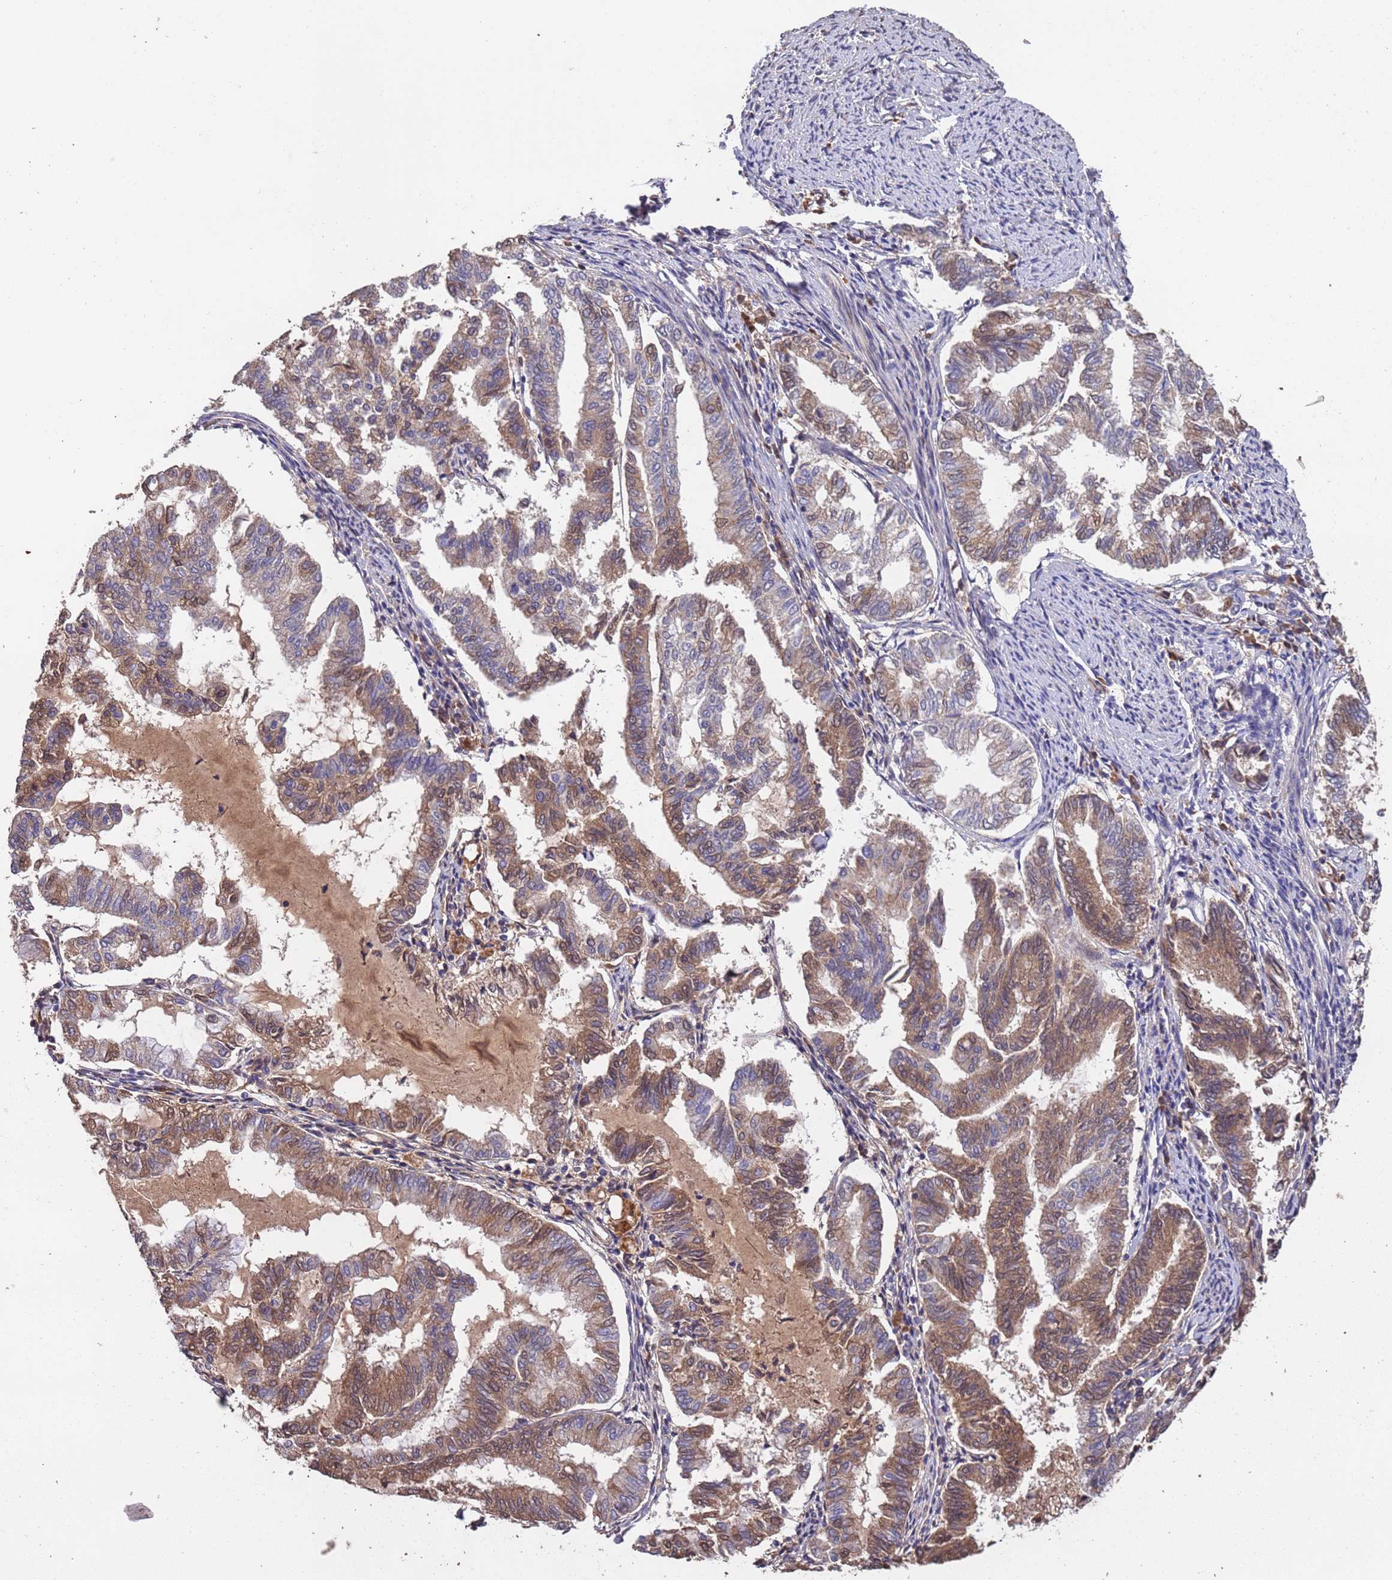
{"staining": {"intensity": "moderate", "quantity": "25%-75%", "location": "cytoplasmic/membranous,nuclear"}, "tissue": "endometrial cancer", "cell_type": "Tumor cells", "image_type": "cancer", "snomed": [{"axis": "morphology", "description": "Adenocarcinoma, NOS"}, {"axis": "topography", "description": "Endometrium"}], "caption": "A brown stain shows moderate cytoplasmic/membranous and nuclear staining of a protein in endometrial cancer tumor cells.", "gene": "CCDC184", "patient": {"sex": "female", "age": 79}}